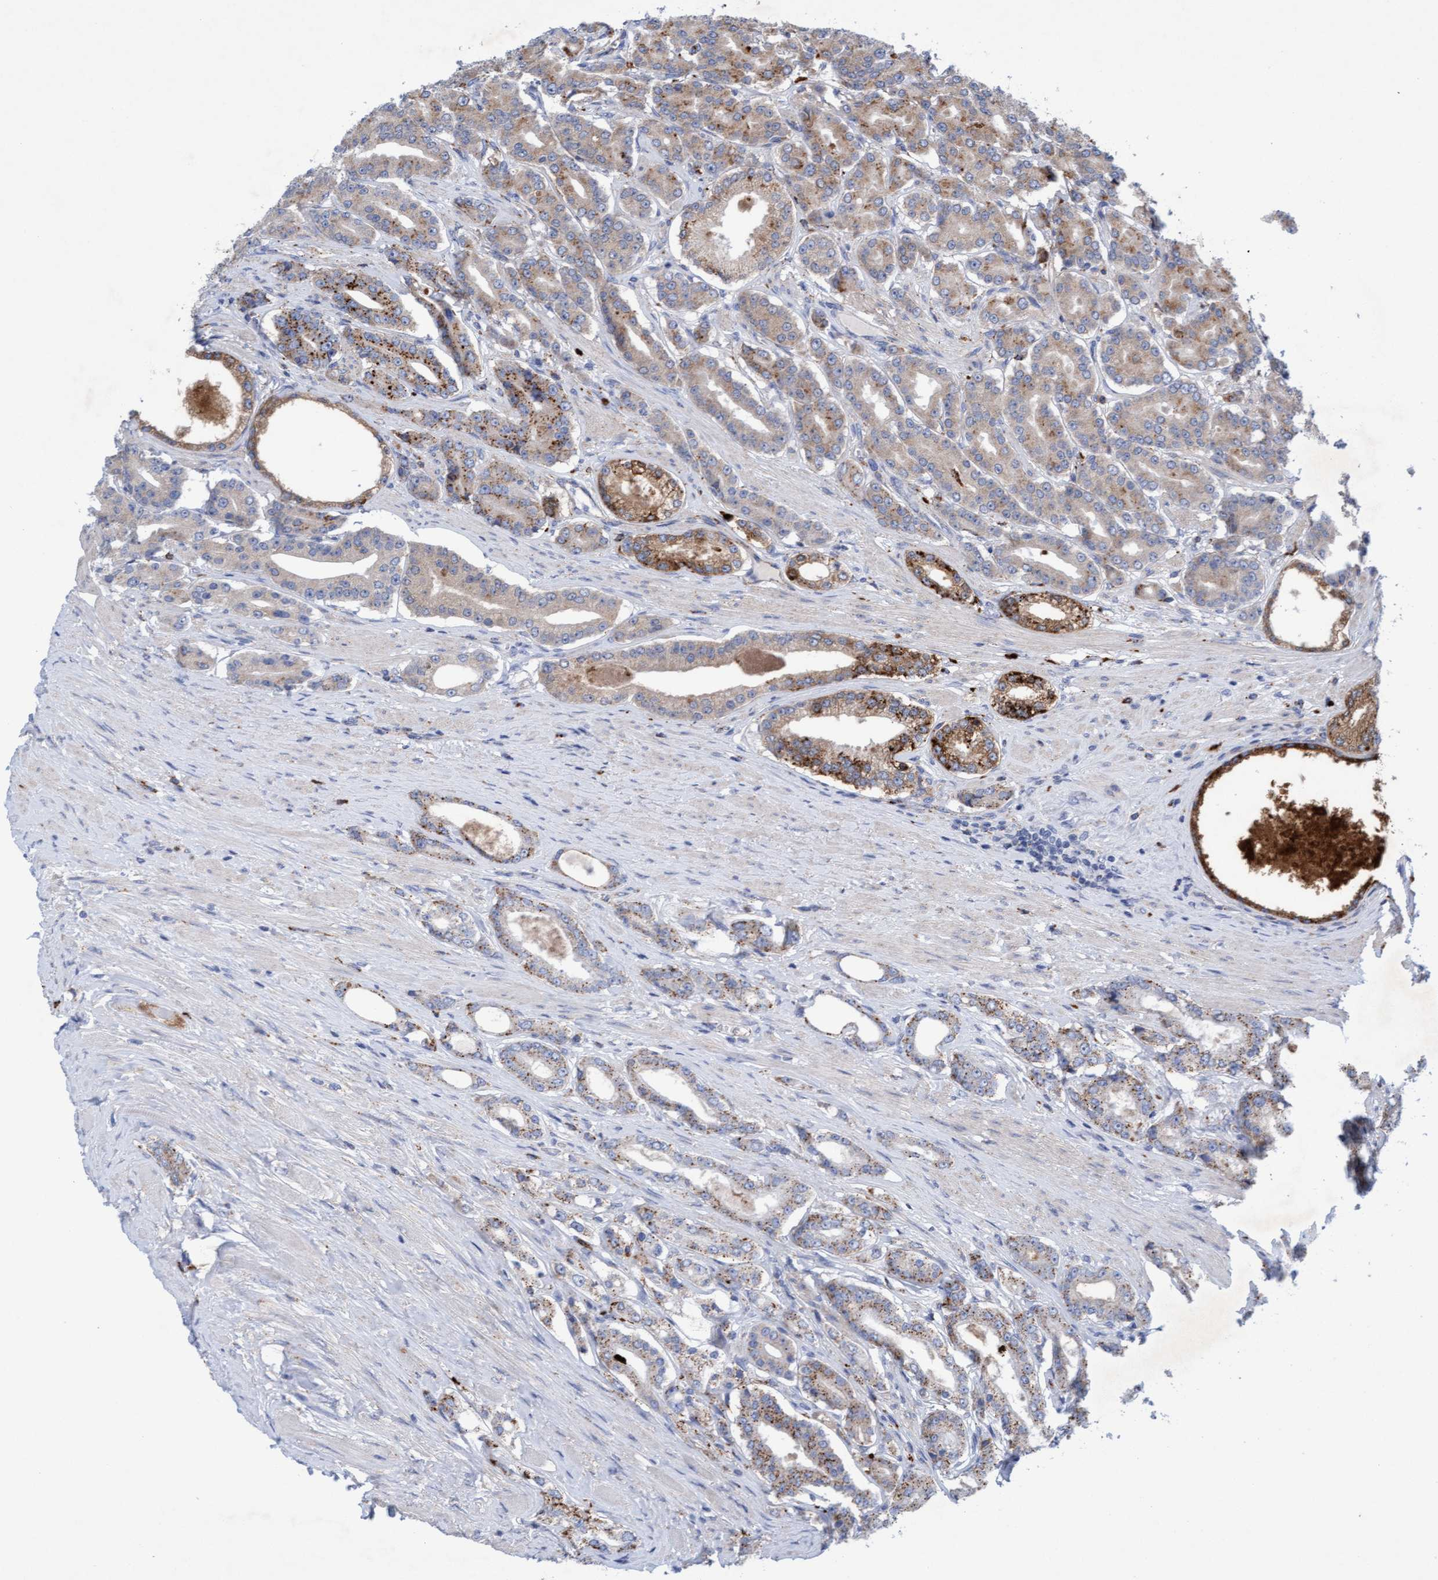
{"staining": {"intensity": "moderate", "quantity": "25%-75%", "location": "cytoplasmic/membranous"}, "tissue": "prostate cancer", "cell_type": "Tumor cells", "image_type": "cancer", "snomed": [{"axis": "morphology", "description": "Adenocarcinoma, High grade"}, {"axis": "topography", "description": "Prostate"}], "caption": "This is an image of IHC staining of prostate cancer, which shows moderate expression in the cytoplasmic/membranous of tumor cells.", "gene": "SGSH", "patient": {"sex": "male", "age": 71}}